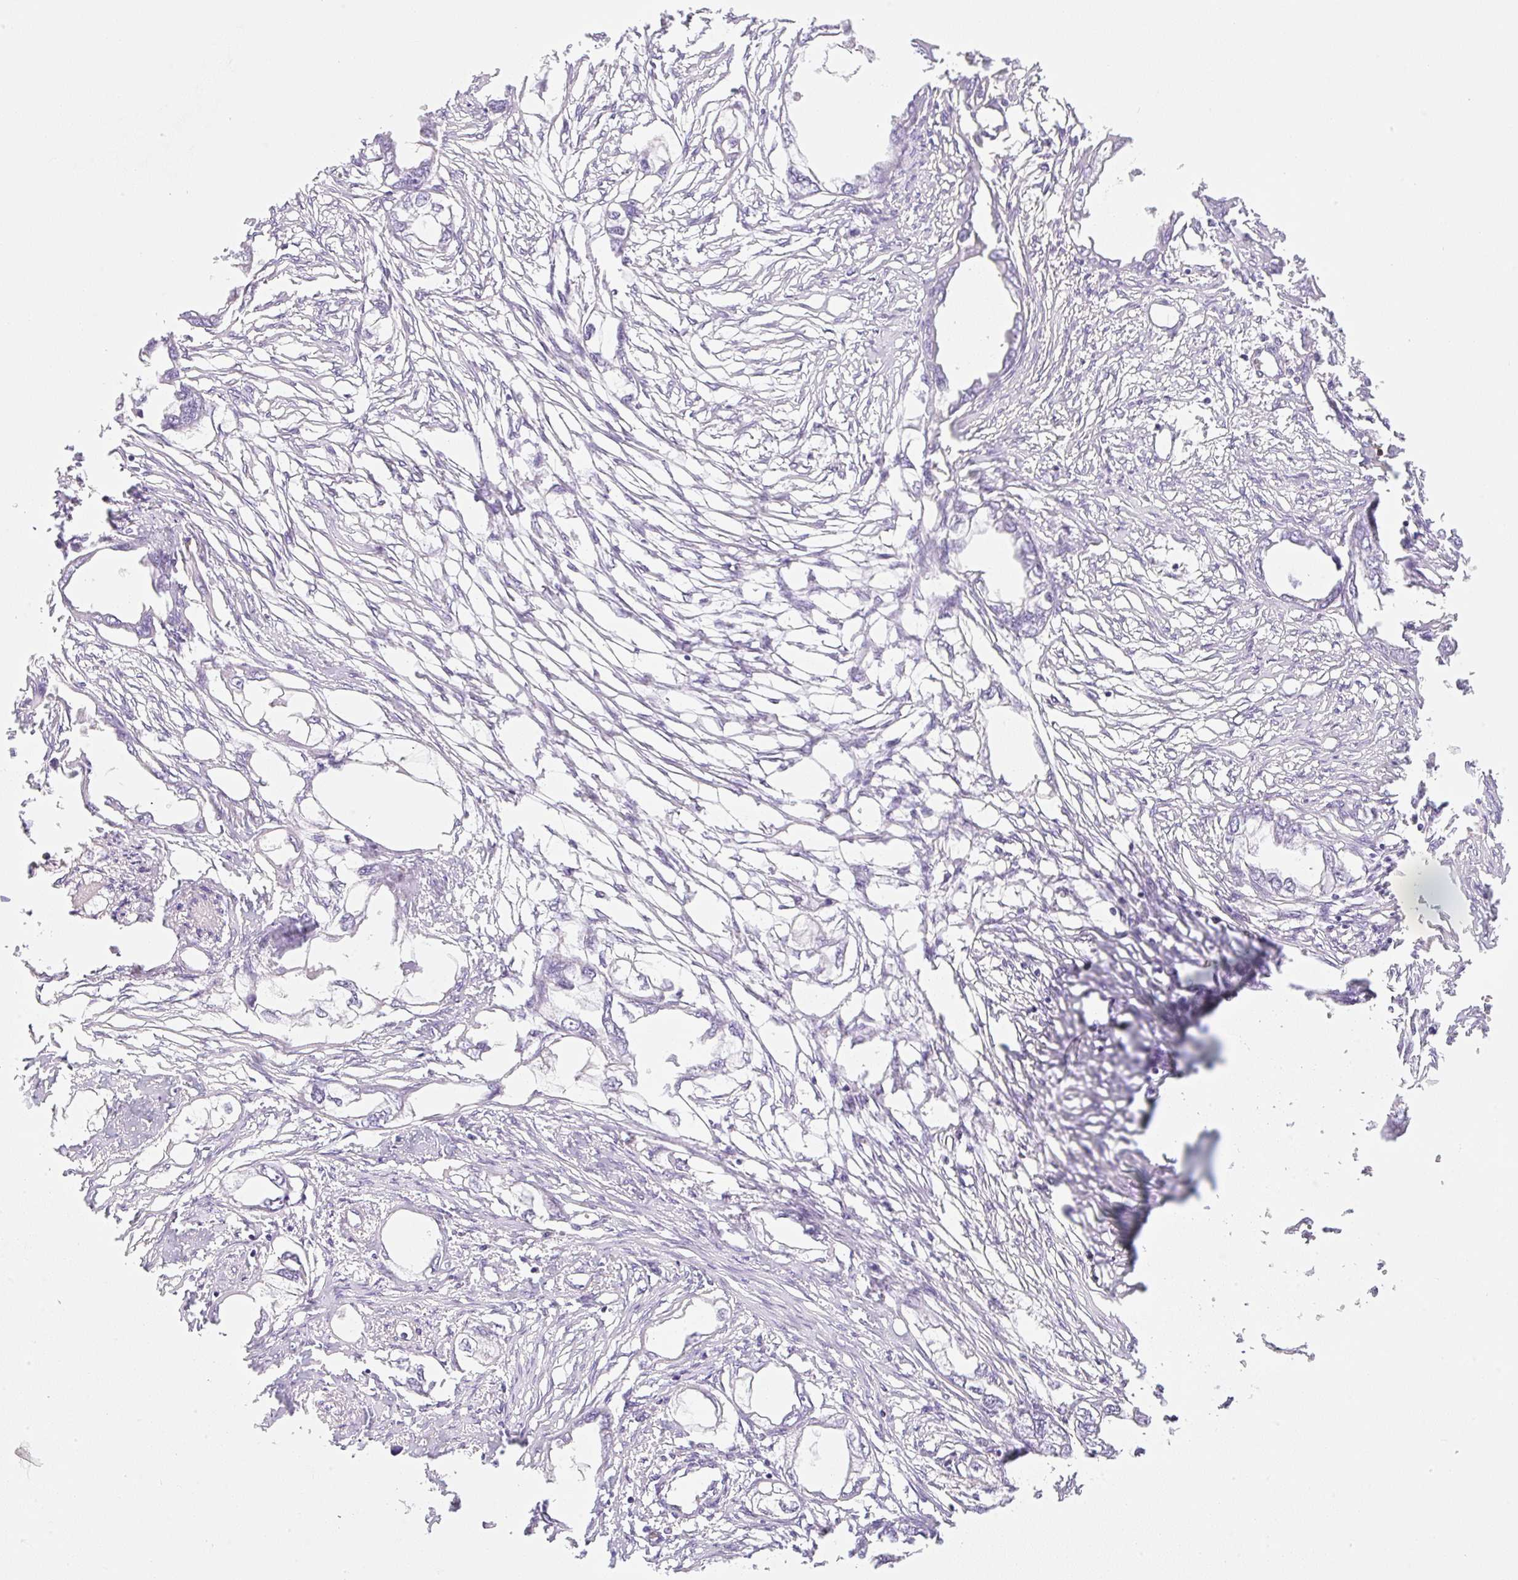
{"staining": {"intensity": "negative", "quantity": "none", "location": "none"}, "tissue": "endometrial cancer", "cell_type": "Tumor cells", "image_type": "cancer", "snomed": [{"axis": "morphology", "description": "Adenocarcinoma, NOS"}, {"axis": "morphology", "description": "Adenocarcinoma, metastatic, NOS"}, {"axis": "topography", "description": "Adipose tissue"}, {"axis": "topography", "description": "Endometrium"}], "caption": "There is no significant expression in tumor cells of endometrial cancer.", "gene": "OMA1", "patient": {"sex": "female", "age": 67}}